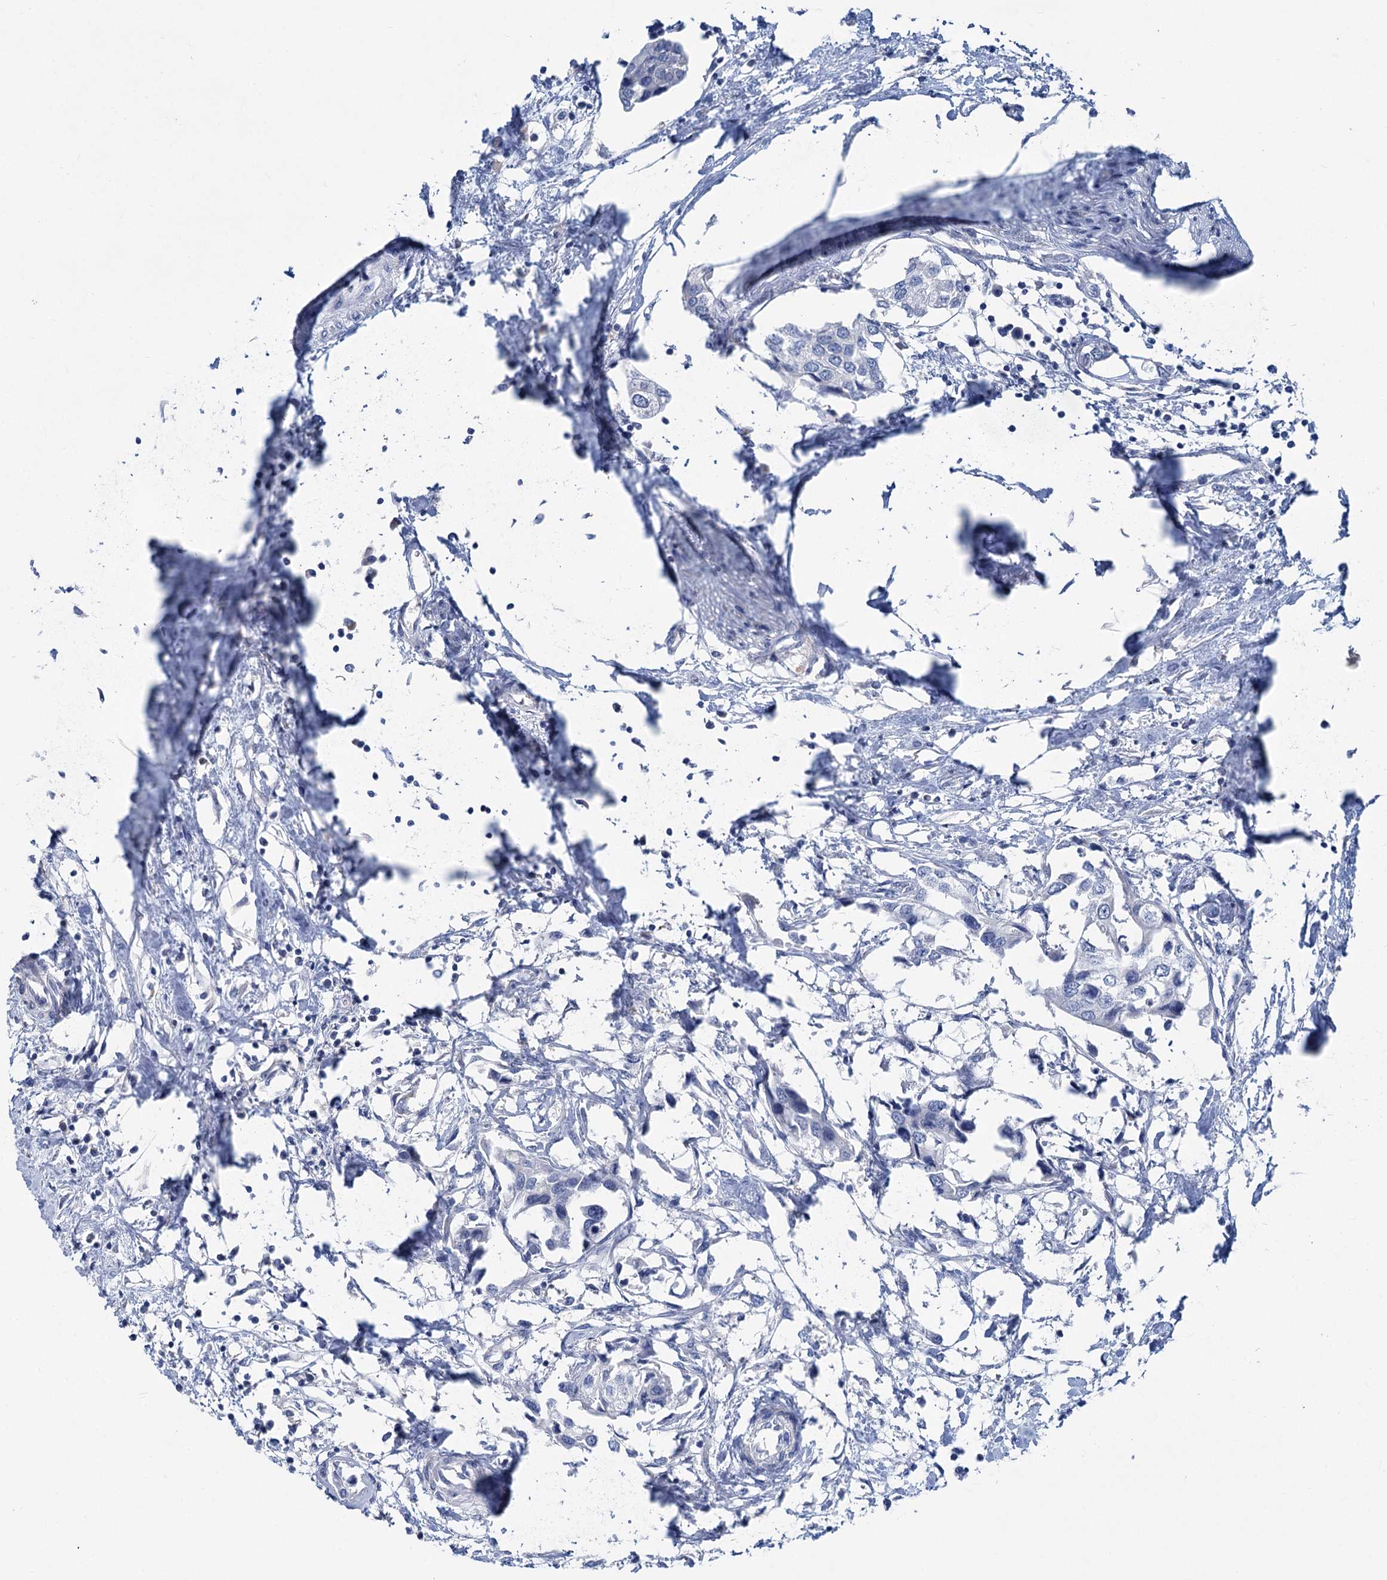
{"staining": {"intensity": "negative", "quantity": "none", "location": "none"}, "tissue": "urothelial cancer", "cell_type": "Tumor cells", "image_type": "cancer", "snomed": [{"axis": "morphology", "description": "Urothelial carcinoma, High grade"}, {"axis": "topography", "description": "Urinary bladder"}], "caption": "Tumor cells are negative for brown protein staining in high-grade urothelial carcinoma.", "gene": "CHDH", "patient": {"sex": "male", "age": 64}}